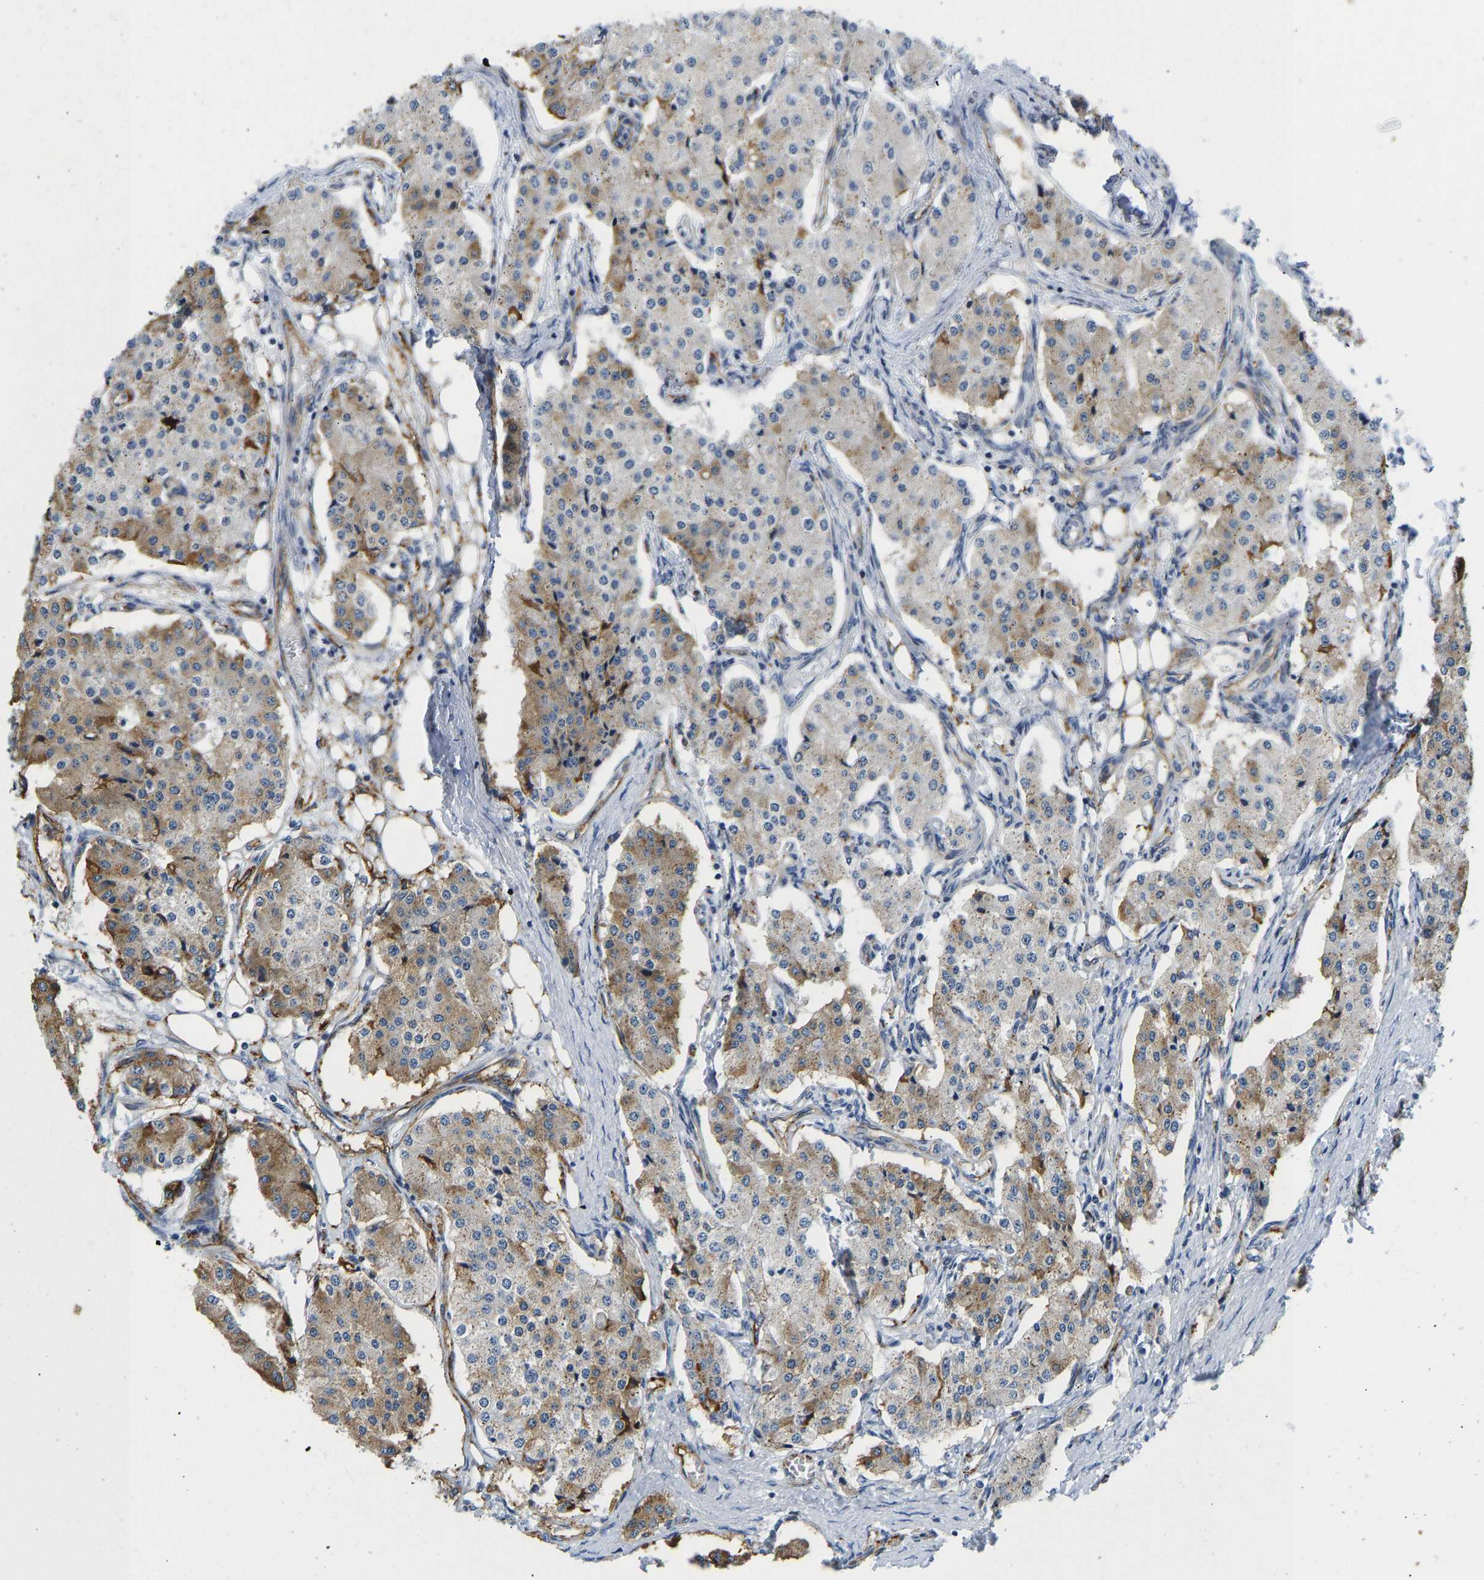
{"staining": {"intensity": "moderate", "quantity": "<25%", "location": "cytoplasmic/membranous"}, "tissue": "carcinoid", "cell_type": "Tumor cells", "image_type": "cancer", "snomed": [{"axis": "morphology", "description": "Carcinoid, malignant, NOS"}, {"axis": "topography", "description": "Colon"}], "caption": "Tumor cells exhibit low levels of moderate cytoplasmic/membranous staining in approximately <25% of cells in carcinoid.", "gene": "RESF1", "patient": {"sex": "female", "age": 52}}